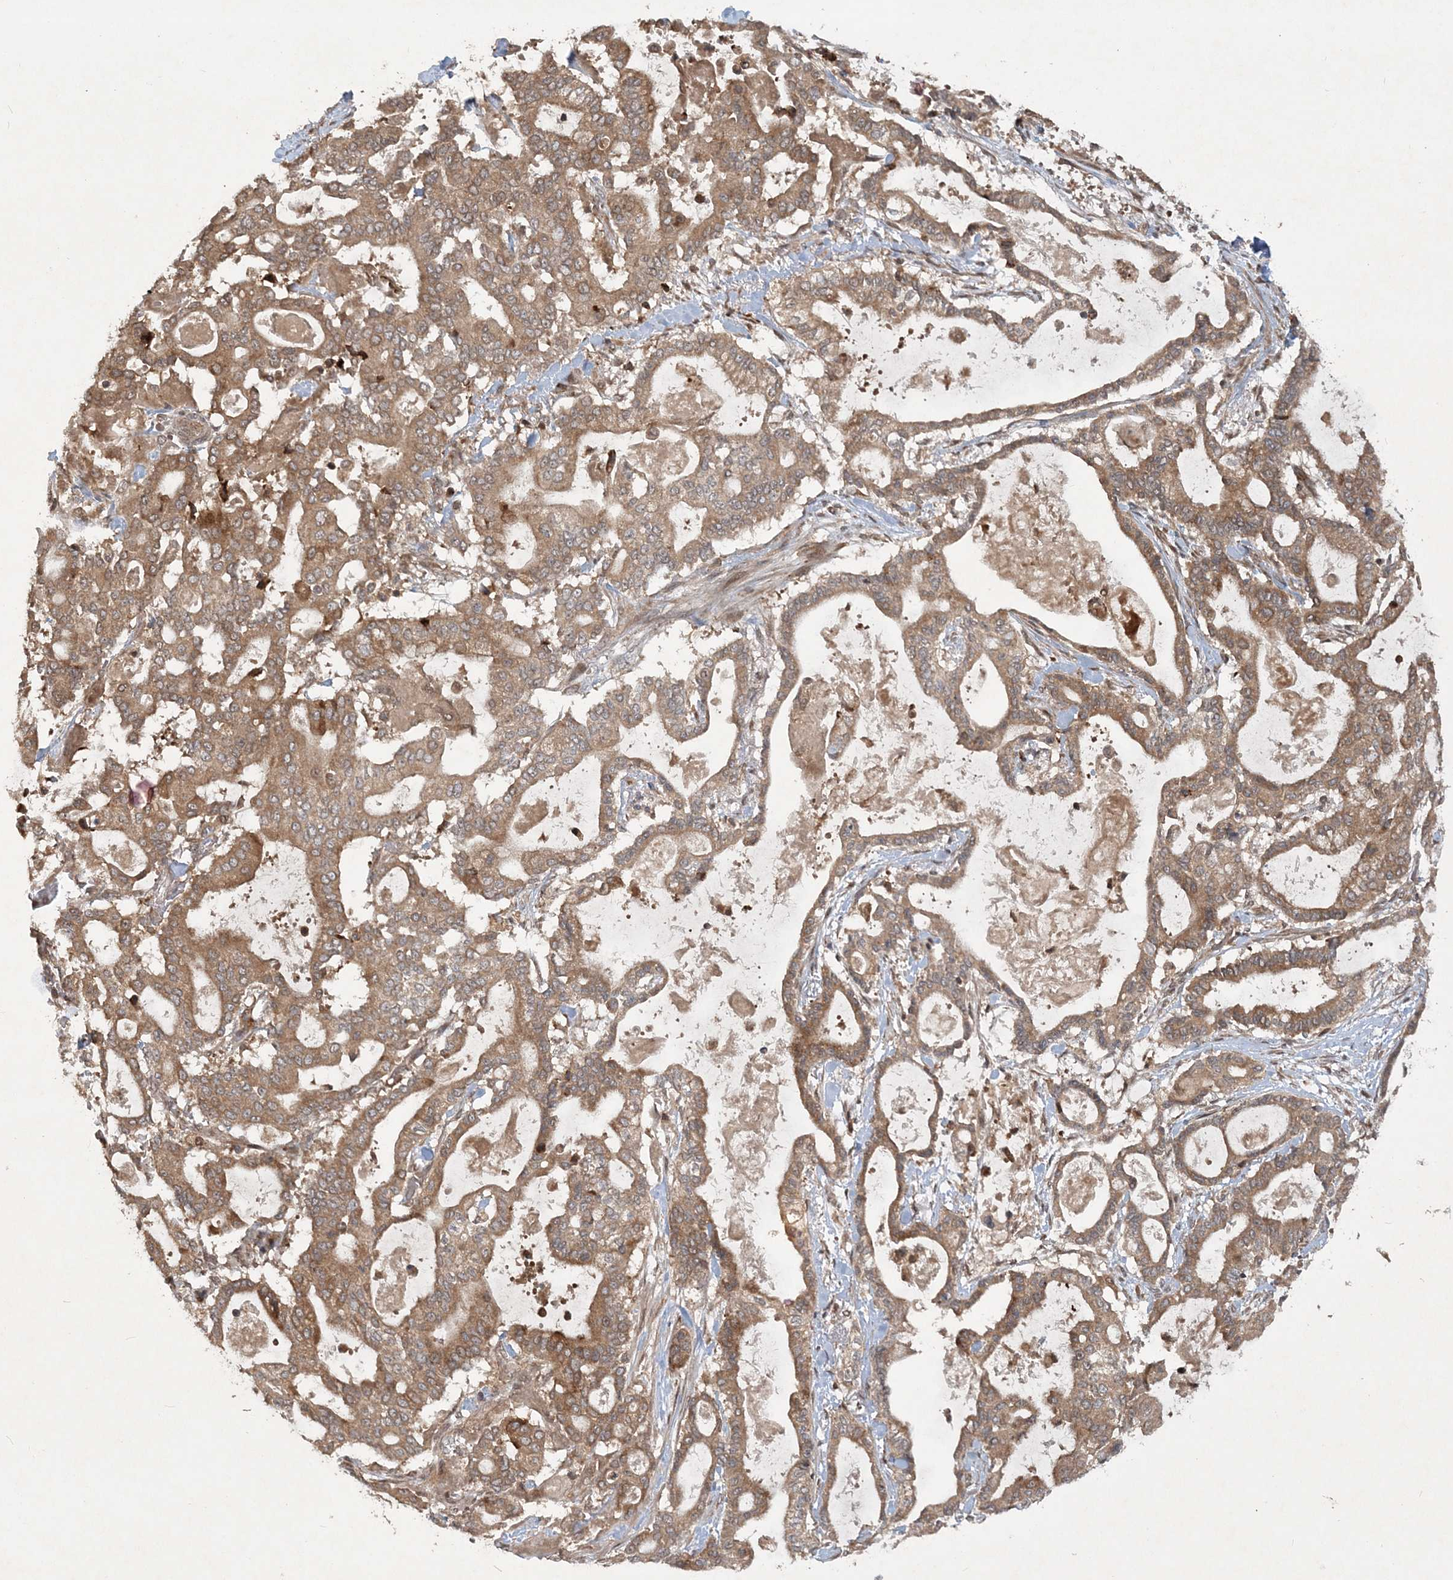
{"staining": {"intensity": "moderate", "quantity": ">75%", "location": "cytoplasmic/membranous"}, "tissue": "pancreatic cancer", "cell_type": "Tumor cells", "image_type": "cancer", "snomed": [{"axis": "morphology", "description": "Adenocarcinoma, NOS"}, {"axis": "topography", "description": "Pancreas"}], "caption": "Adenocarcinoma (pancreatic) tissue demonstrates moderate cytoplasmic/membranous staining in about >75% of tumor cells, visualized by immunohistochemistry.", "gene": "UBR3", "patient": {"sex": "male", "age": 63}}